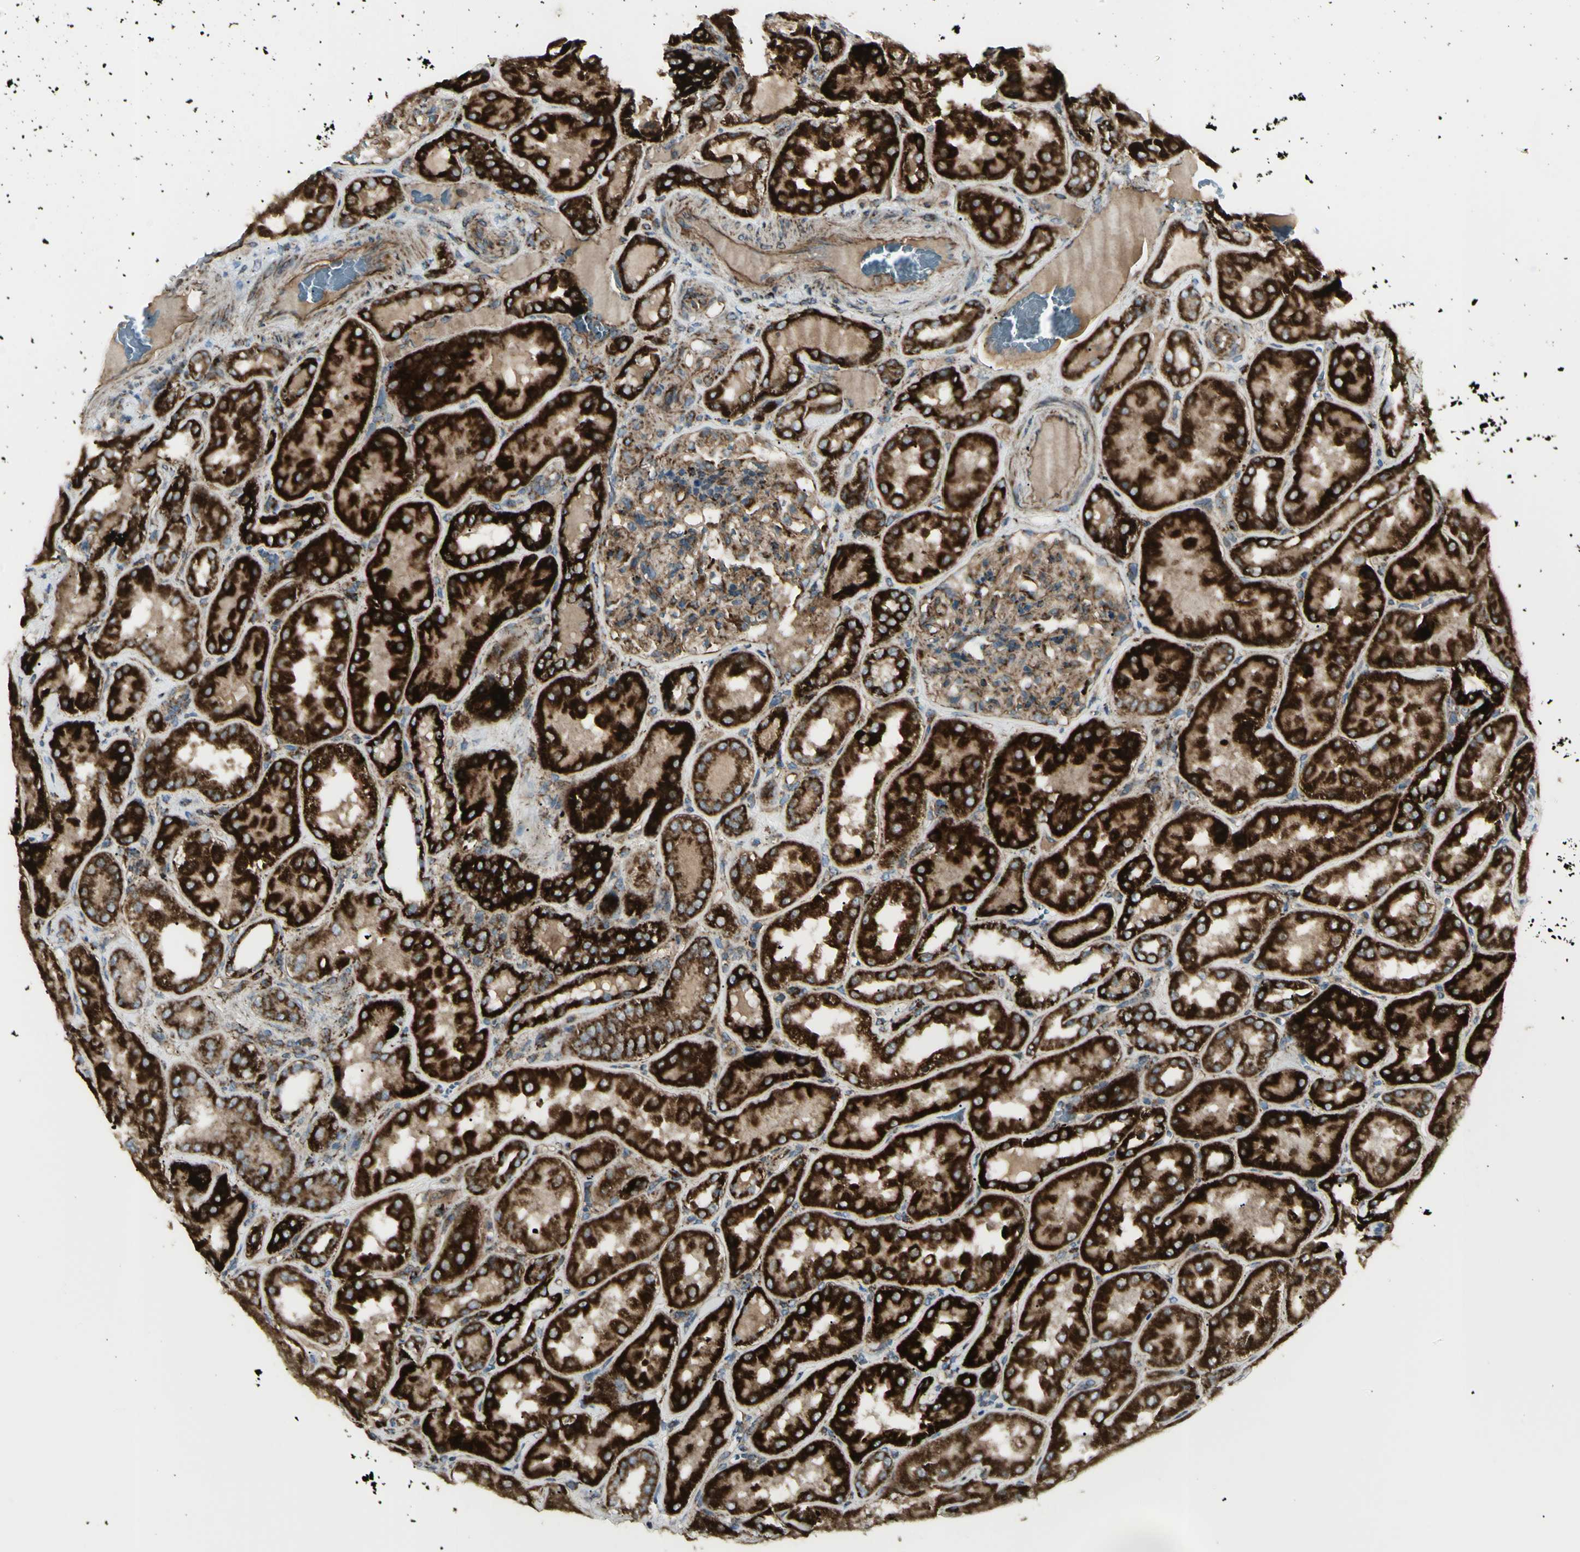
{"staining": {"intensity": "moderate", "quantity": ">75%", "location": "cytoplasmic/membranous"}, "tissue": "kidney", "cell_type": "Cells in glomeruli", "image_type": "normal", "snomed": [{"axis": "morphology", "description": "Normal tissue, NOS"}, {"axis": "topography", "description": "Kidney"}], "caption": "Cells in glomeruli reveal moderate cytoplasmic/membranous staining in about >75% of cells in normal kidney. Using DAB (brown) and hematoxylin (blue) stains, captured at high magnification using brightfield microscopy.", "gene": "CYB5R1", "patient": {"sex": "female", "age": 56}}